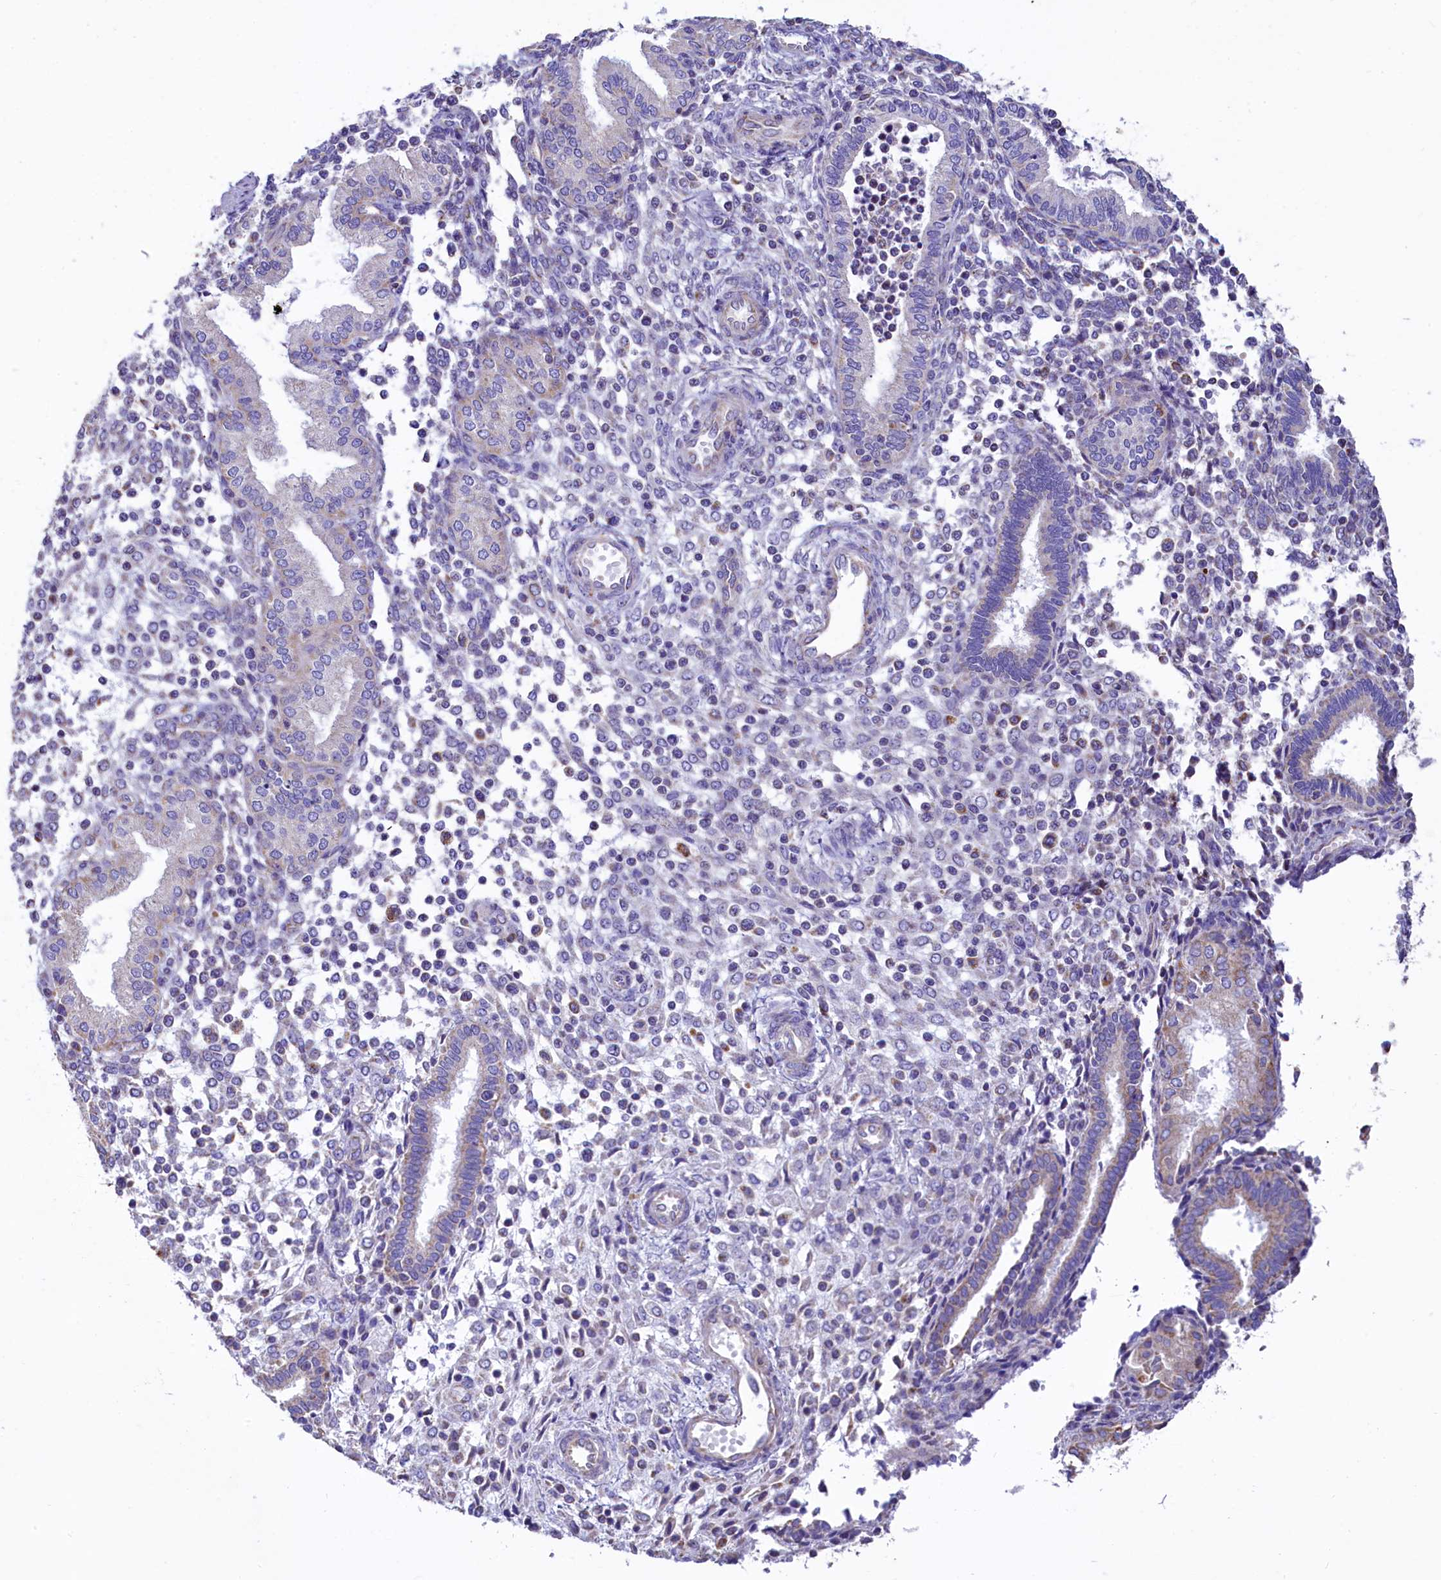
{"staining": {"intensity": "negative", "quantity": "none", "location": "none"}, "tissue": "endometrium", "cell_type": "Cells in endometrial stroma", "image_type": "normal", "snomed": [{"axis": "morphology", "description": "Normal tissue, NOS"}, {"axis": "topography", "description": "Endometrium"}], "caption": "Endometrium stained for a protein using immunohistochemistry (IHC) shows no expression cells in endometrial stroma.", "gene": "IDH3A", "patient": {"sex": "female", "age": 53}}